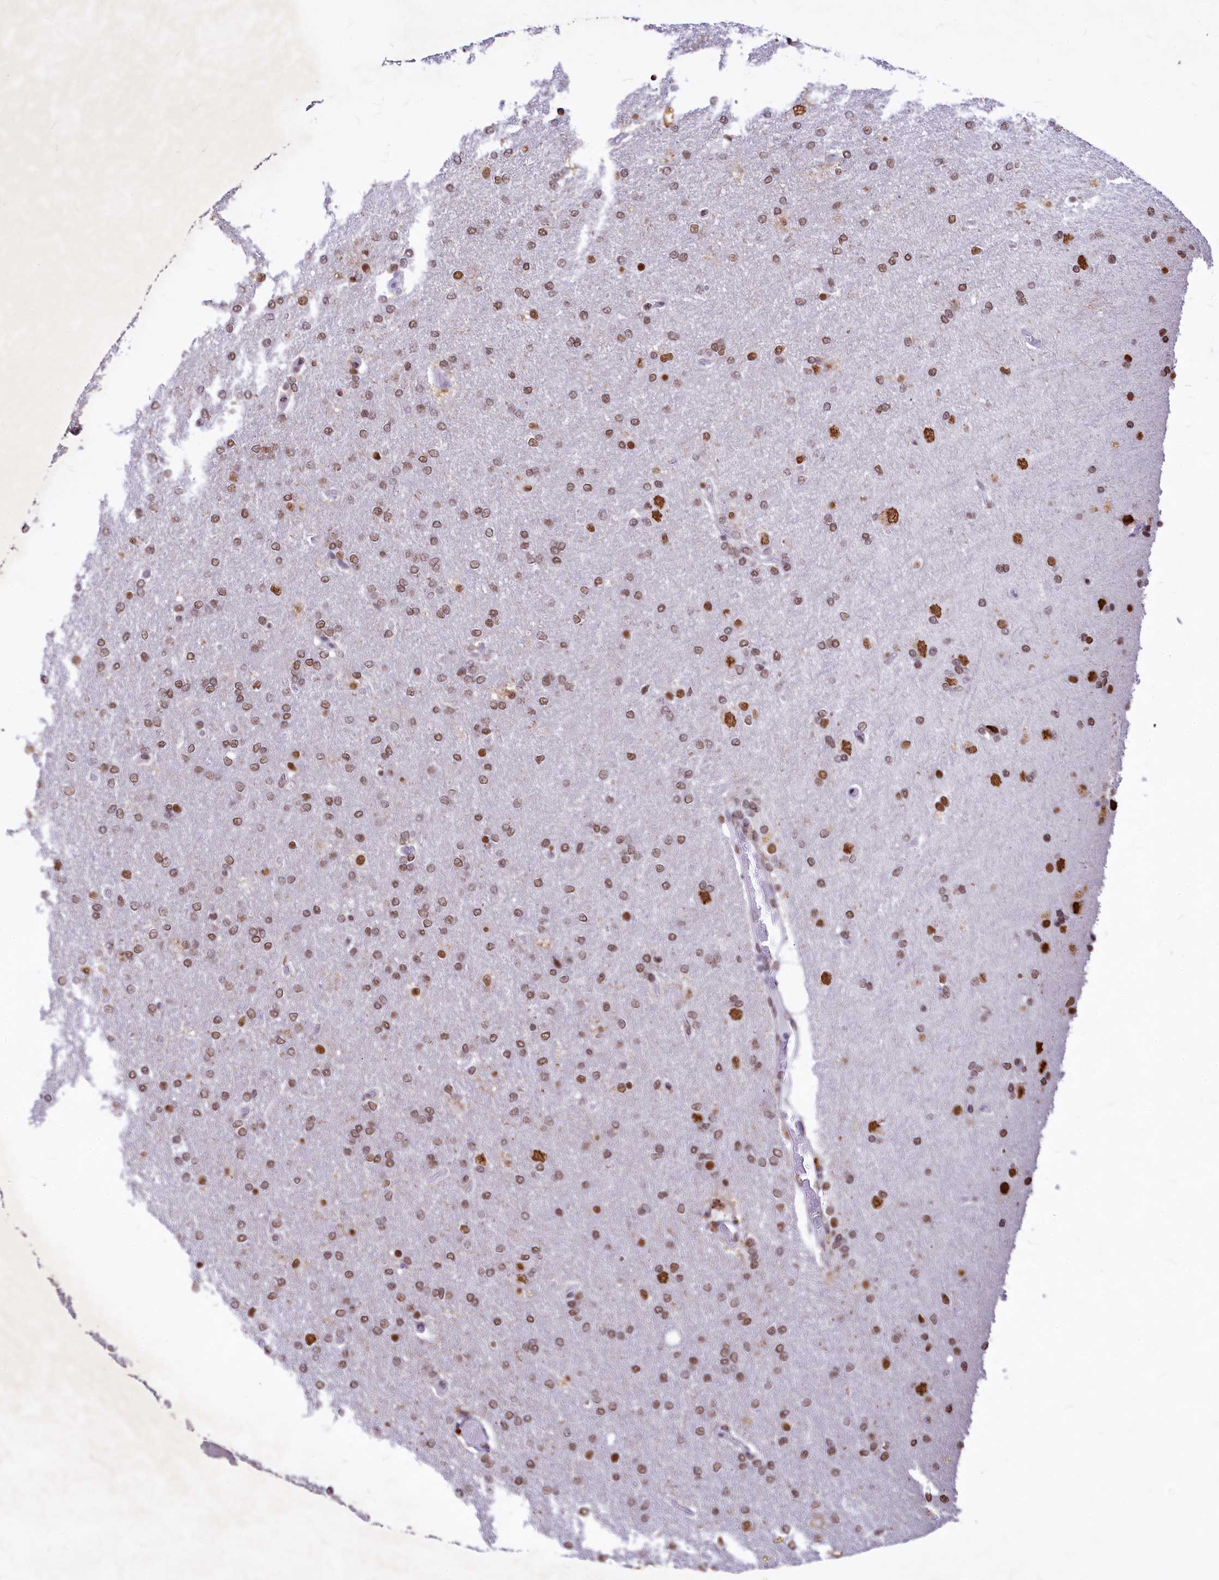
{"staining": {"intensity": "moderate", "quantity": ">75%", "location": "nuclear"}, "tissue": "glioma", "cell_type": "Tumor cells", "image_type": "cancer", "snomed": [{"axis": "morphology", "description": "Glioma, malignant, High grade"}, {"axis": "topography", "description": "Brain"}], "caption": "Tumor cells demonstrate medium levels of moderate nuclear expression in about >75% of cells in glioma.", "gene": "PARPBP", "patient": {"sex": "male", "age": 72}}